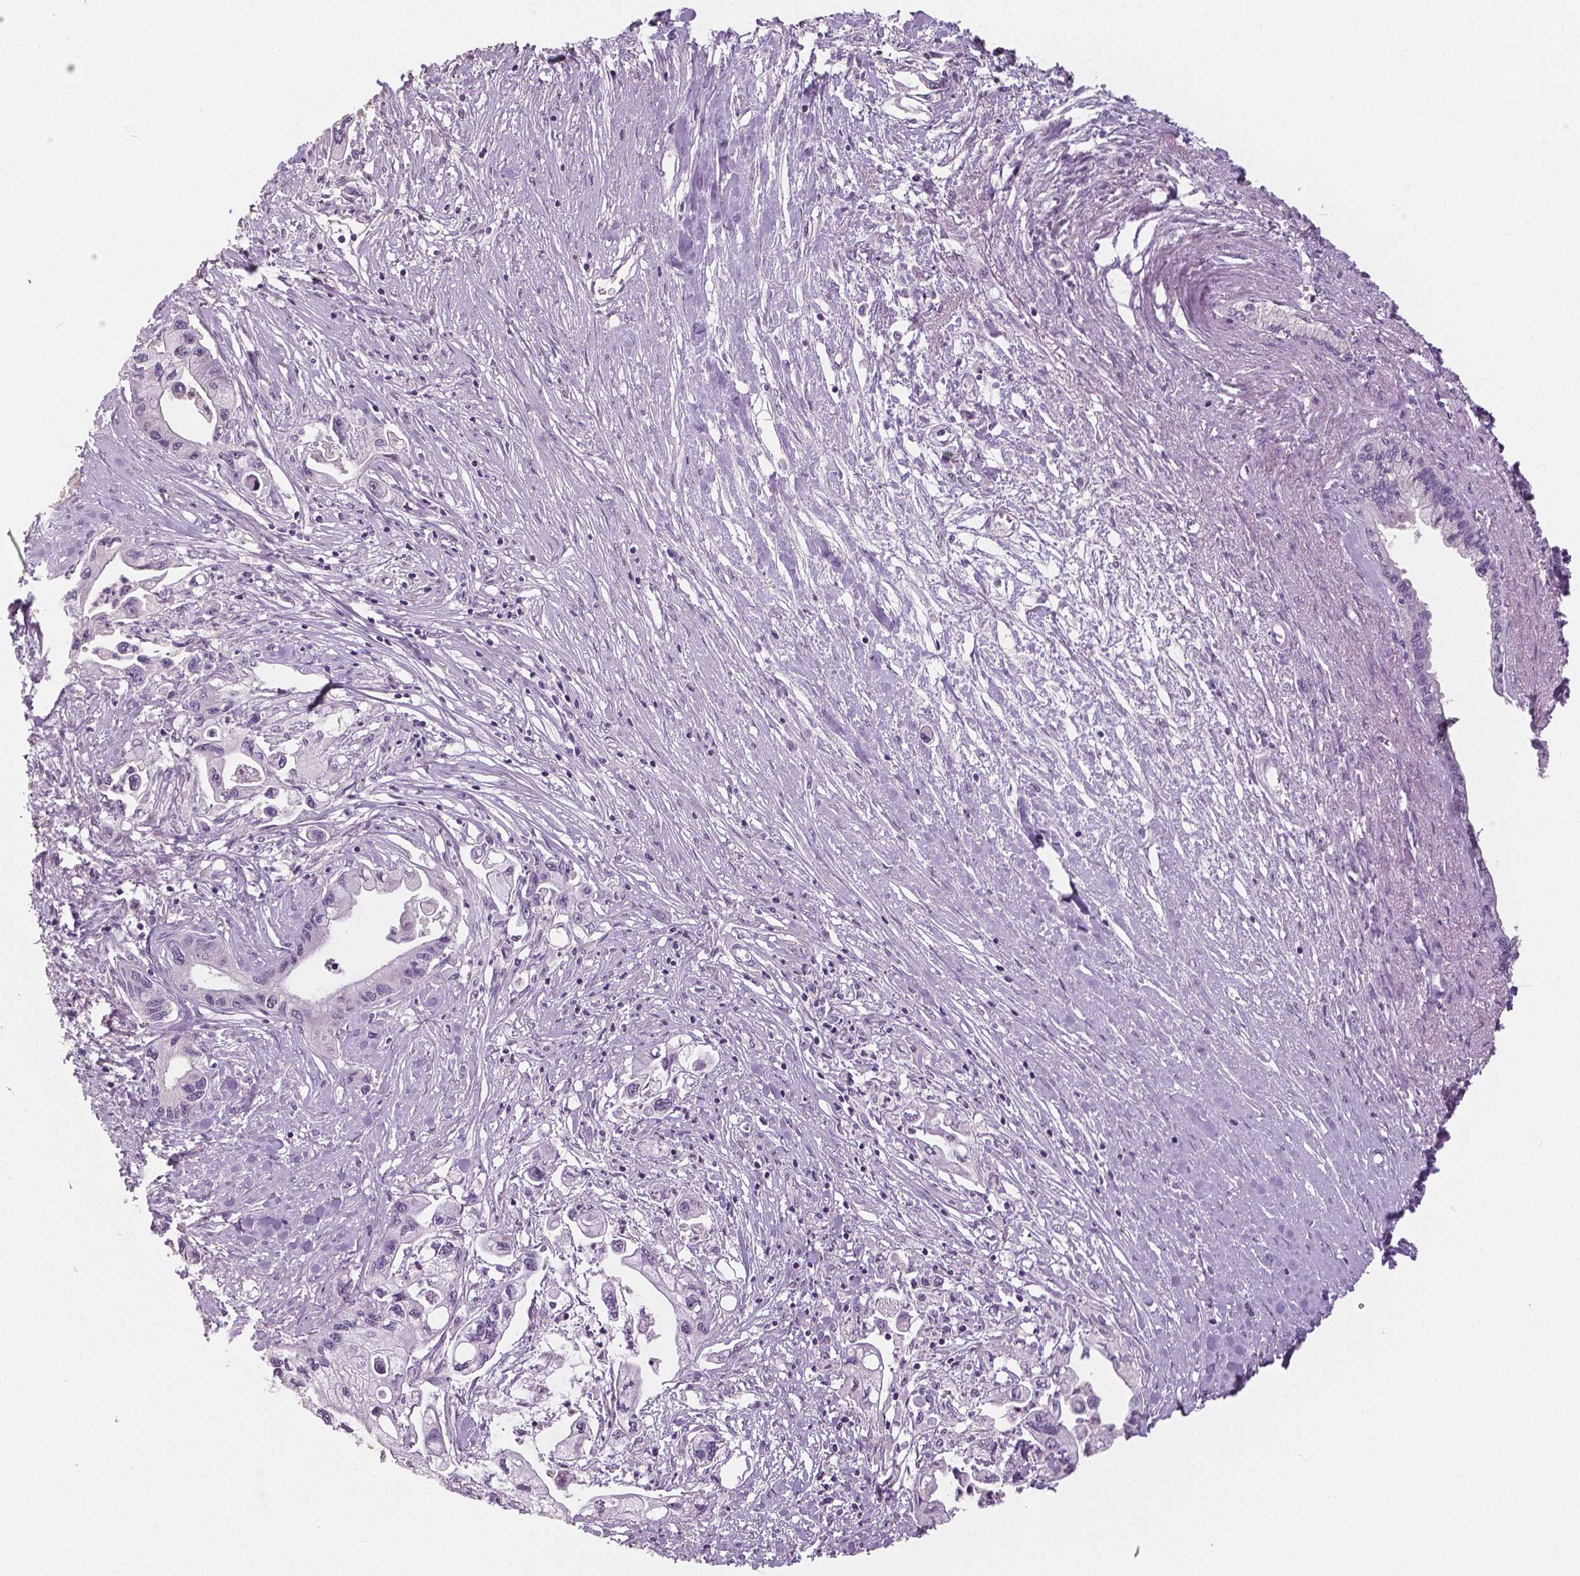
{"staining": {"intensity": "negative", "quantity": "none", "location": "none"}, "tissue": "pancreatic cancer", "cell_type": "Tumor cells", "image_type": "cancer", "snomed": [{"axis": "morphology", "description": "Adenocarcinoma, NOS"}, {"axis": "topography", "description": "Pancreas"}], "caption": "Photomicrograph shows no significant protein positivity in tumor cells of pancreatic adenocarcinoma.", "gene": "NECAB1", "patient": {"sex": "male", "age": 61}}